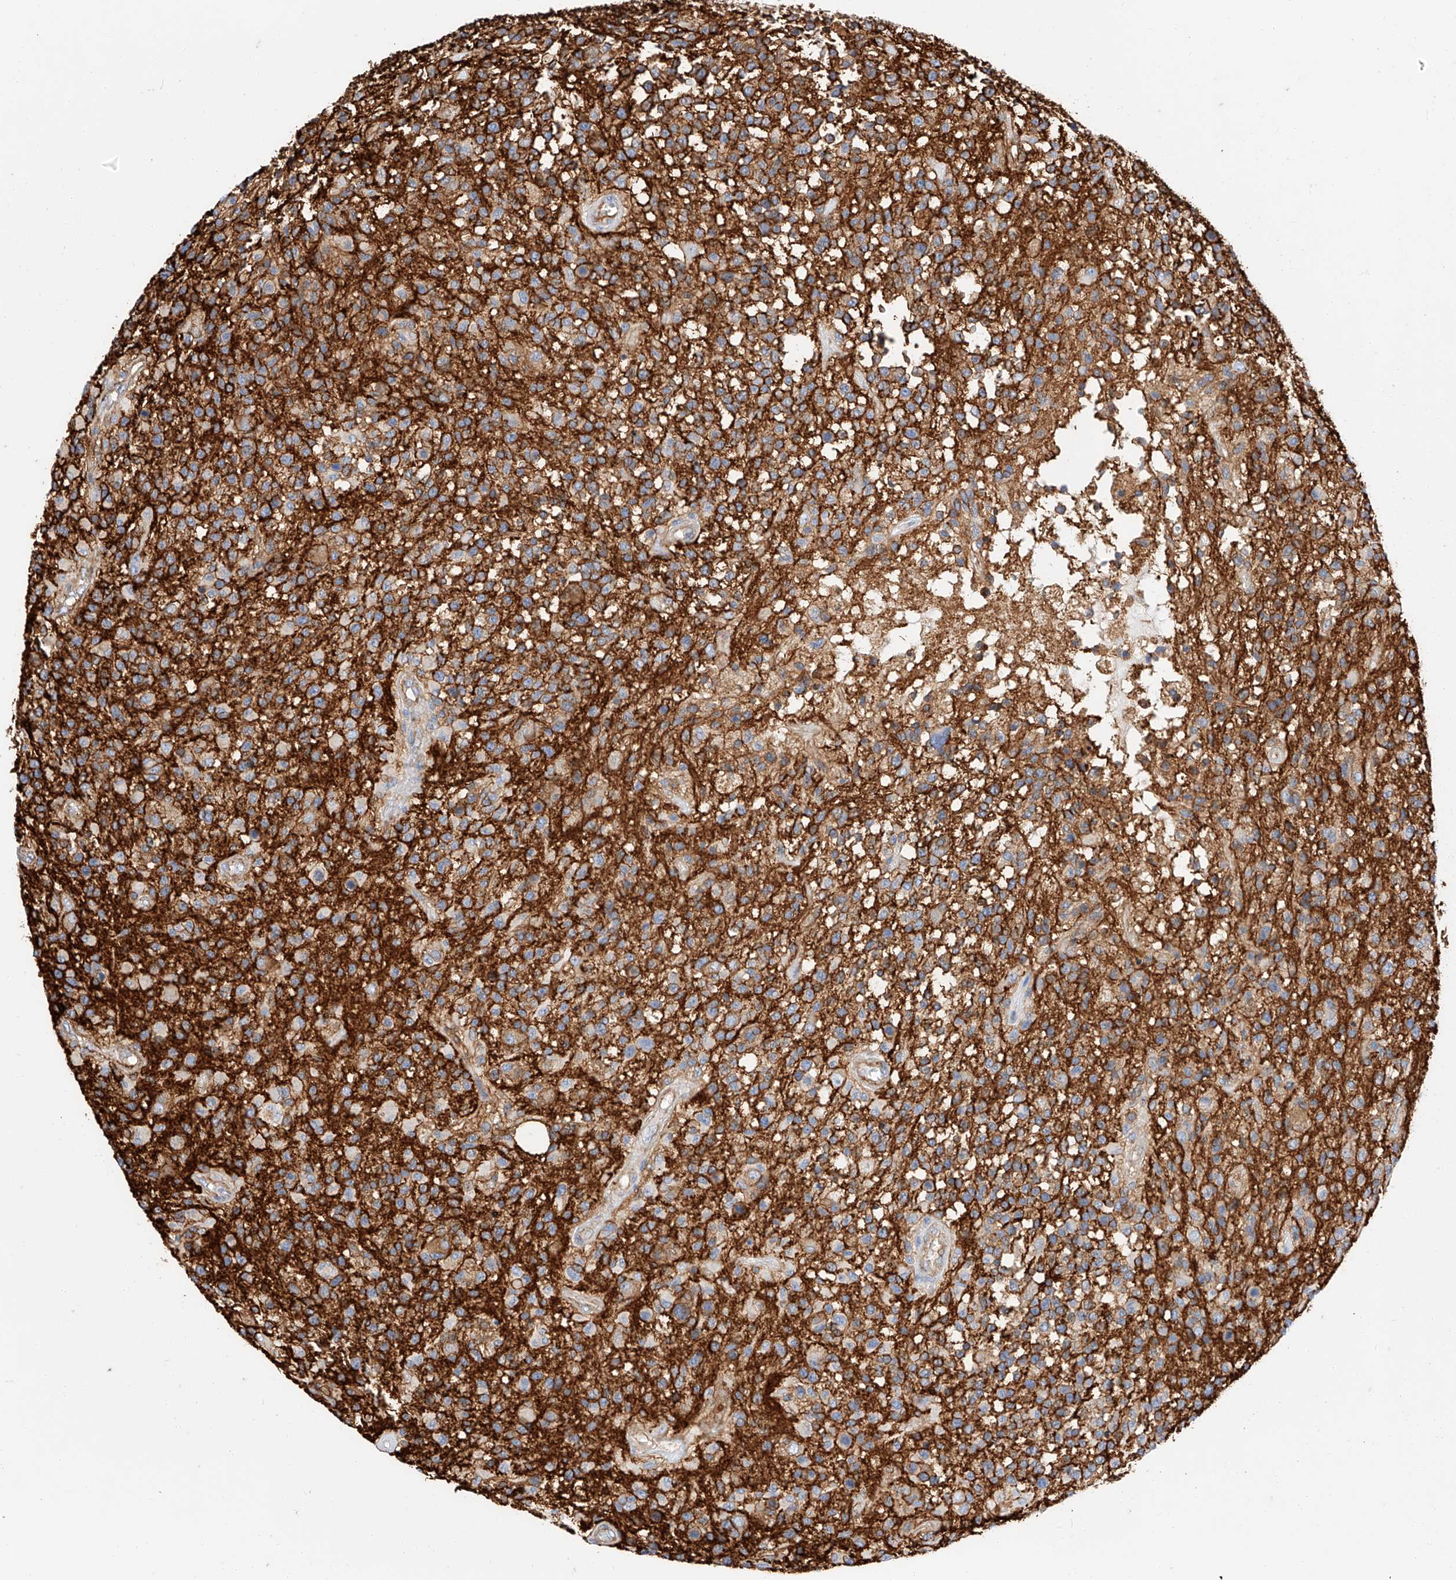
{"staining": {"intensity": "weak", "quantity": ">75%", "location": "cytoplasmic/membranous"}, "tissue": "glioma", "cell_type": "Tumor cells", "image_type": "cancer", "snomed": [{"axis": "morphology", "description": "Glioma, malignant, High grade"}, {"axis": "morphology", "description": "Glioblastoma, NOS"}, {"axis": "topography", "description": "Brain"}], "caption": "Immunohistochemistry image of neoplastic tissue: human high-grade glioma (malignant) stained using IHC demonstrates low levels of weak protein expression localized specifically in the cytoplasmic/membranous of tumor cells, appearing as a cytoplasmic/membranous brown color.", "gene": "HAUS4", "patient": {"sex": "male", "age": 60}}